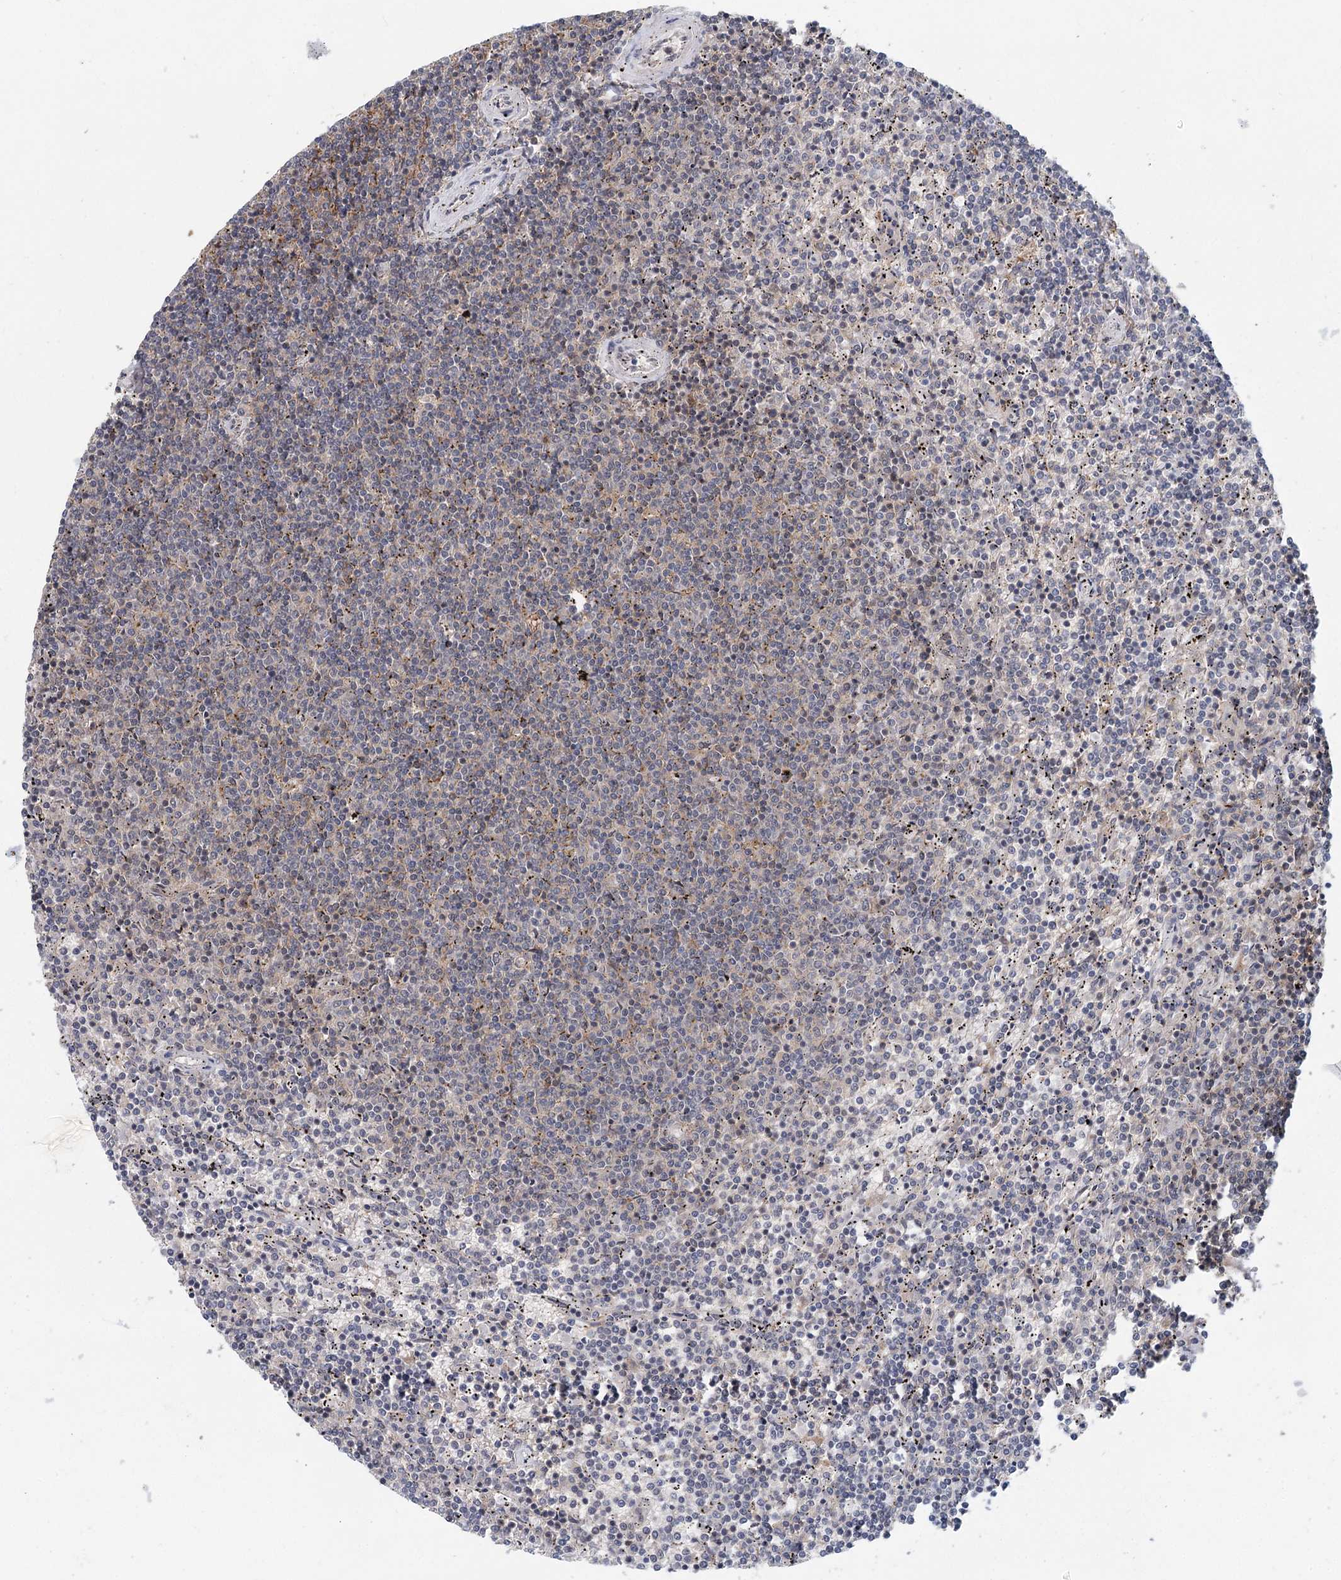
{"staining": {"intensity": "negative", "quantity": "none", "location": "none"}, "tissue": "lymphoma", "cell_type": "Tumor cells", "image_type": "cancer", "snomed": [{"axis": "morphology", "description": "Malignant lymphoma, non-Hodgkin's type, Low grade"}, {"axis": "topography", "description": "Spleen"}], "caption": "An immunohistochemistry (IHC) histopathology image of lymphoma is shown. There is no staining in tumor cells of lymphoma.", "gene": "CDC42SE2", "patient": {"sex": "female", "age": 50}}